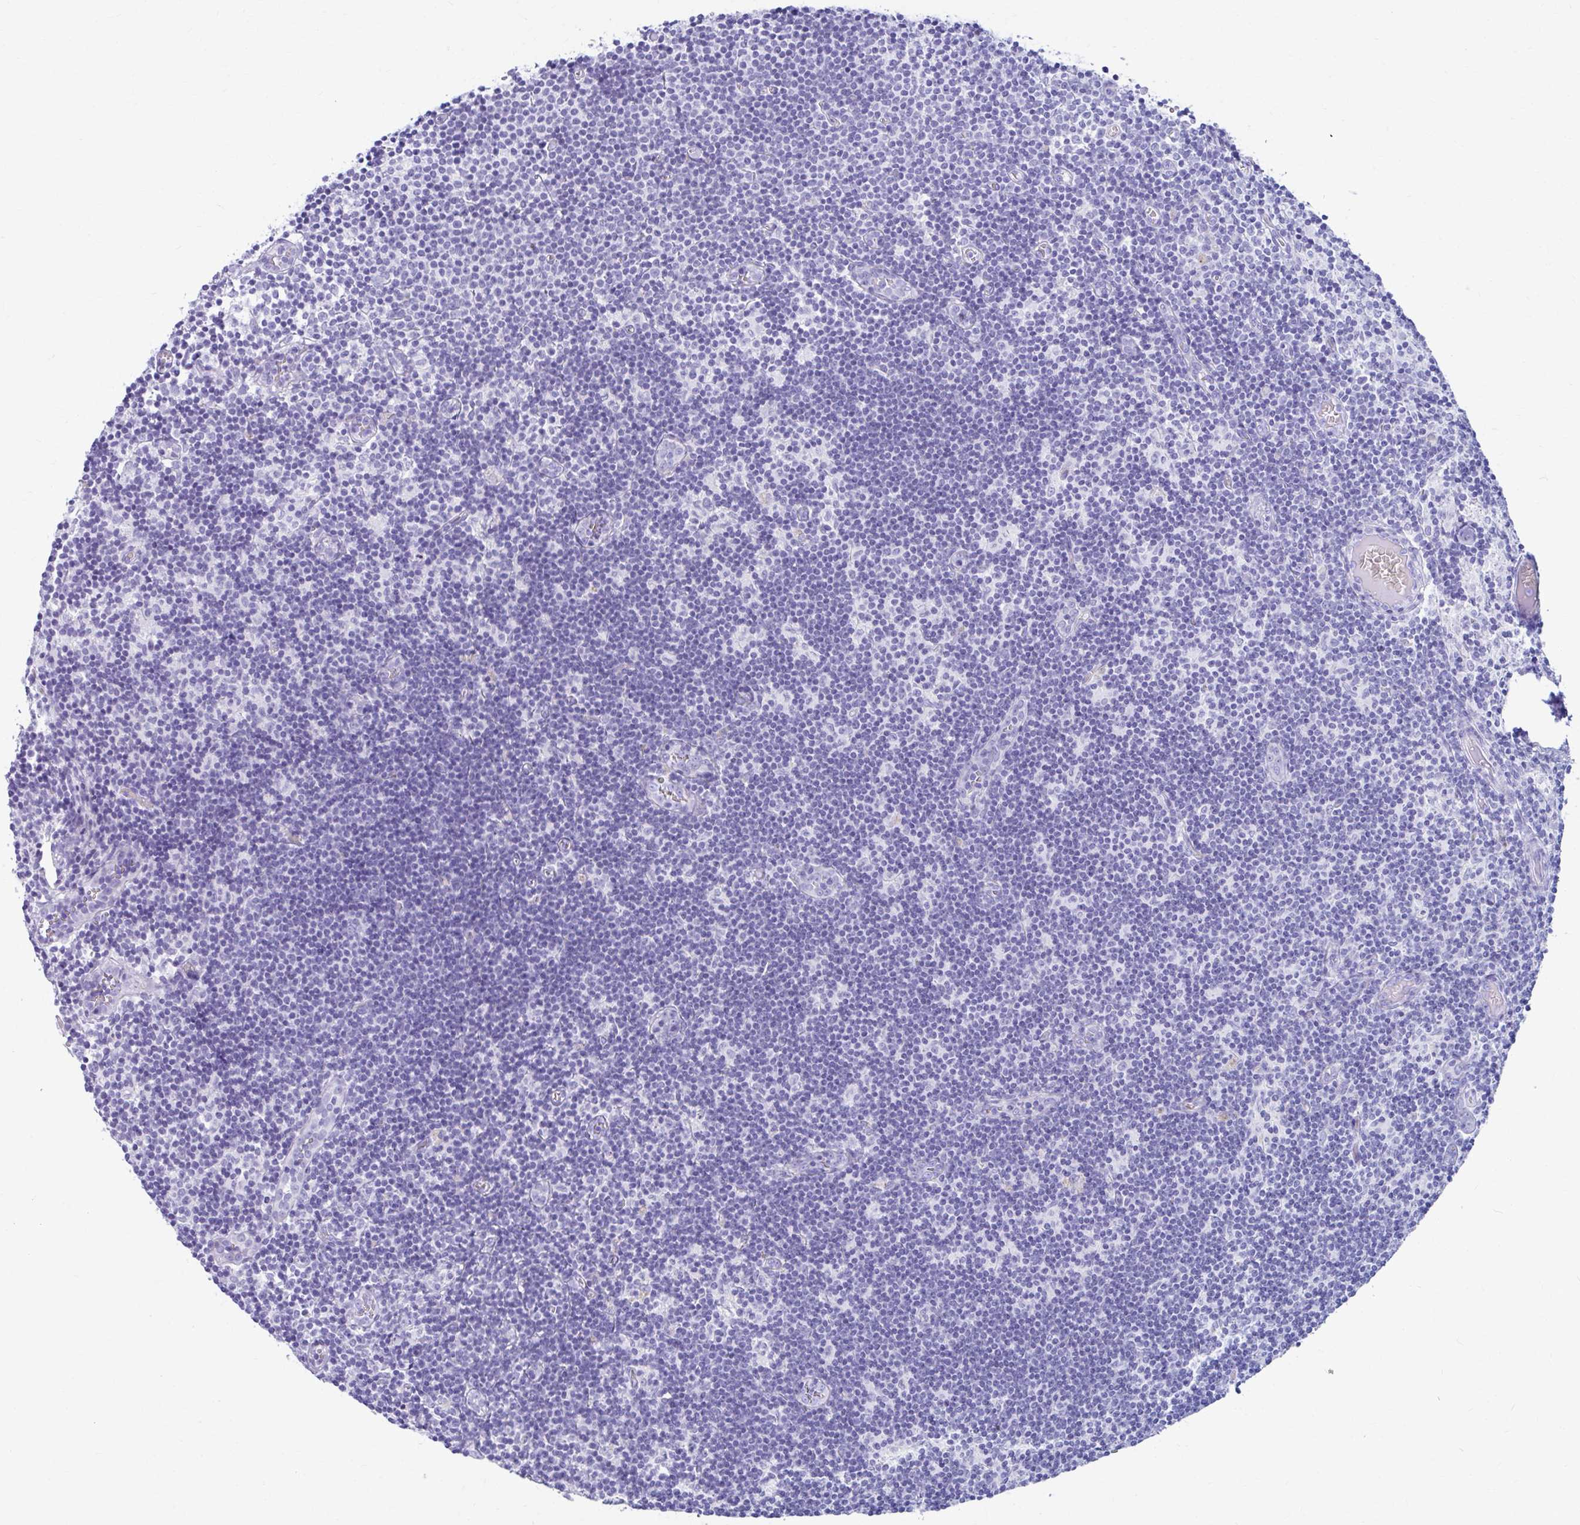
{"staining": {"intensity": "negative", "quantity": "none", "location": "none"}, "tissue": "lymph node", "cell_type": "Germinal center cells", "image_type": "normal", "snomed": [{"axis": "morphology", "description": "Normal tissue, NOS"}, {"axis": "topography", "description": "Lymph node"}], "caption": "A high-resolution photomicrograph shows immunohistochemistry (IHC) staining of unremarkable lymph node, which shows no significant positivity in germinal center cells.", "gene": "NSG2", "patient": {"sex": "female", "age": 31}}